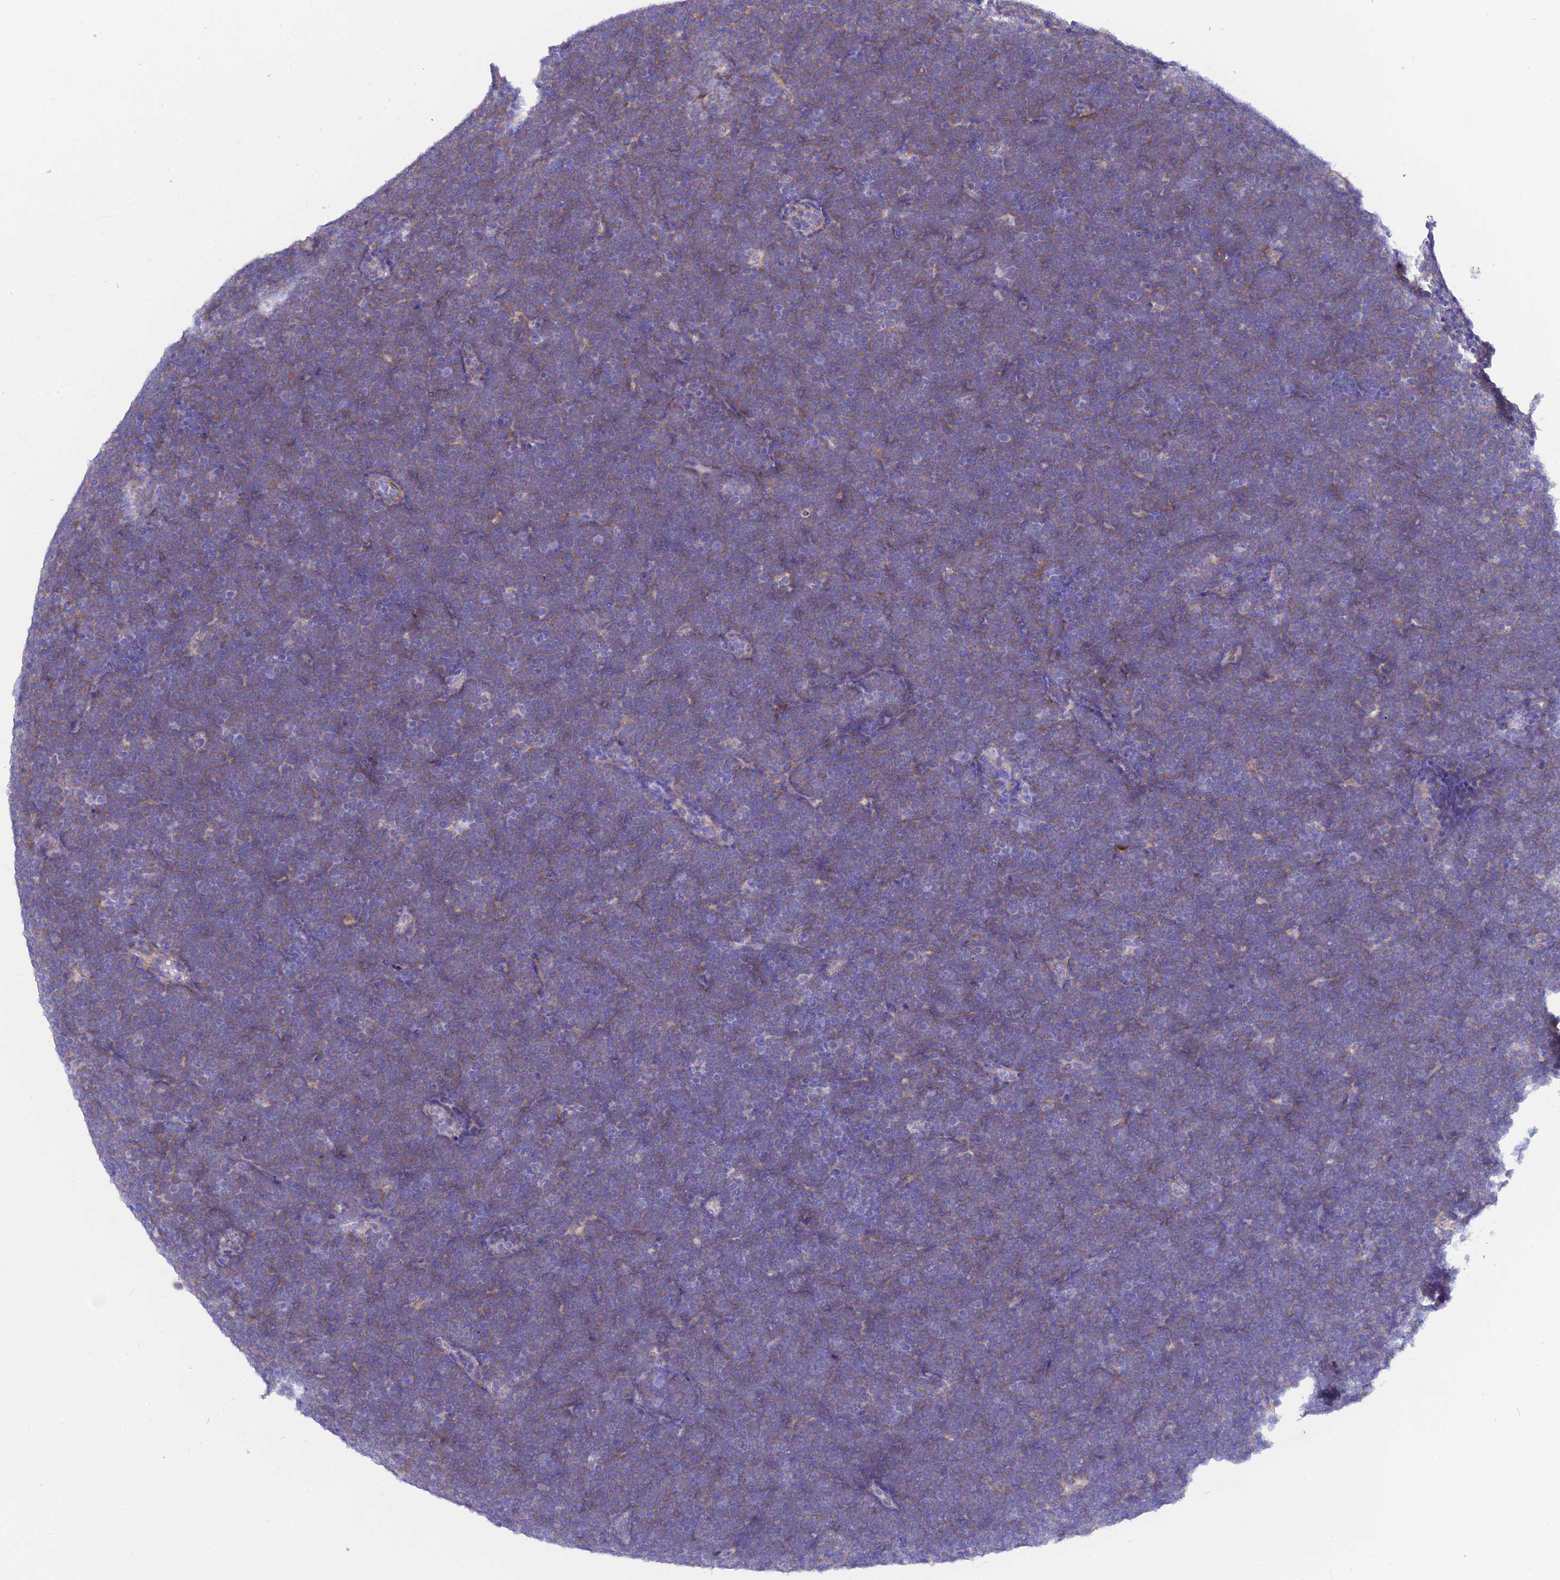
{"staining": {"intensity": "weak", "quantity": "25%-75%", "location": "cytoplasmic/membranous"}, "tissue": "lymphoma", "cell_type": "Tumor cells", "image_type": "cancer", "snomed": [{"axis": "morphology", "description": "Malignant lymphoma, non-Hodgkin's type, High grade"}, {"axis": "topography", "description": "Lymph node"}], "caption": "Malignant lymphoma, non-Hodgkin's type (high-grade) stained for a protein displays weak cytoplasmic/membranous positivity in tumor cells. (Stains: DAB (3,3'-diaminobenzidine) in brown, nuclei in blue, Microscopy: brightfield microscopy at high magnification).", "gene": "GK5", "patient": {"sex": "male", "age": 13}}